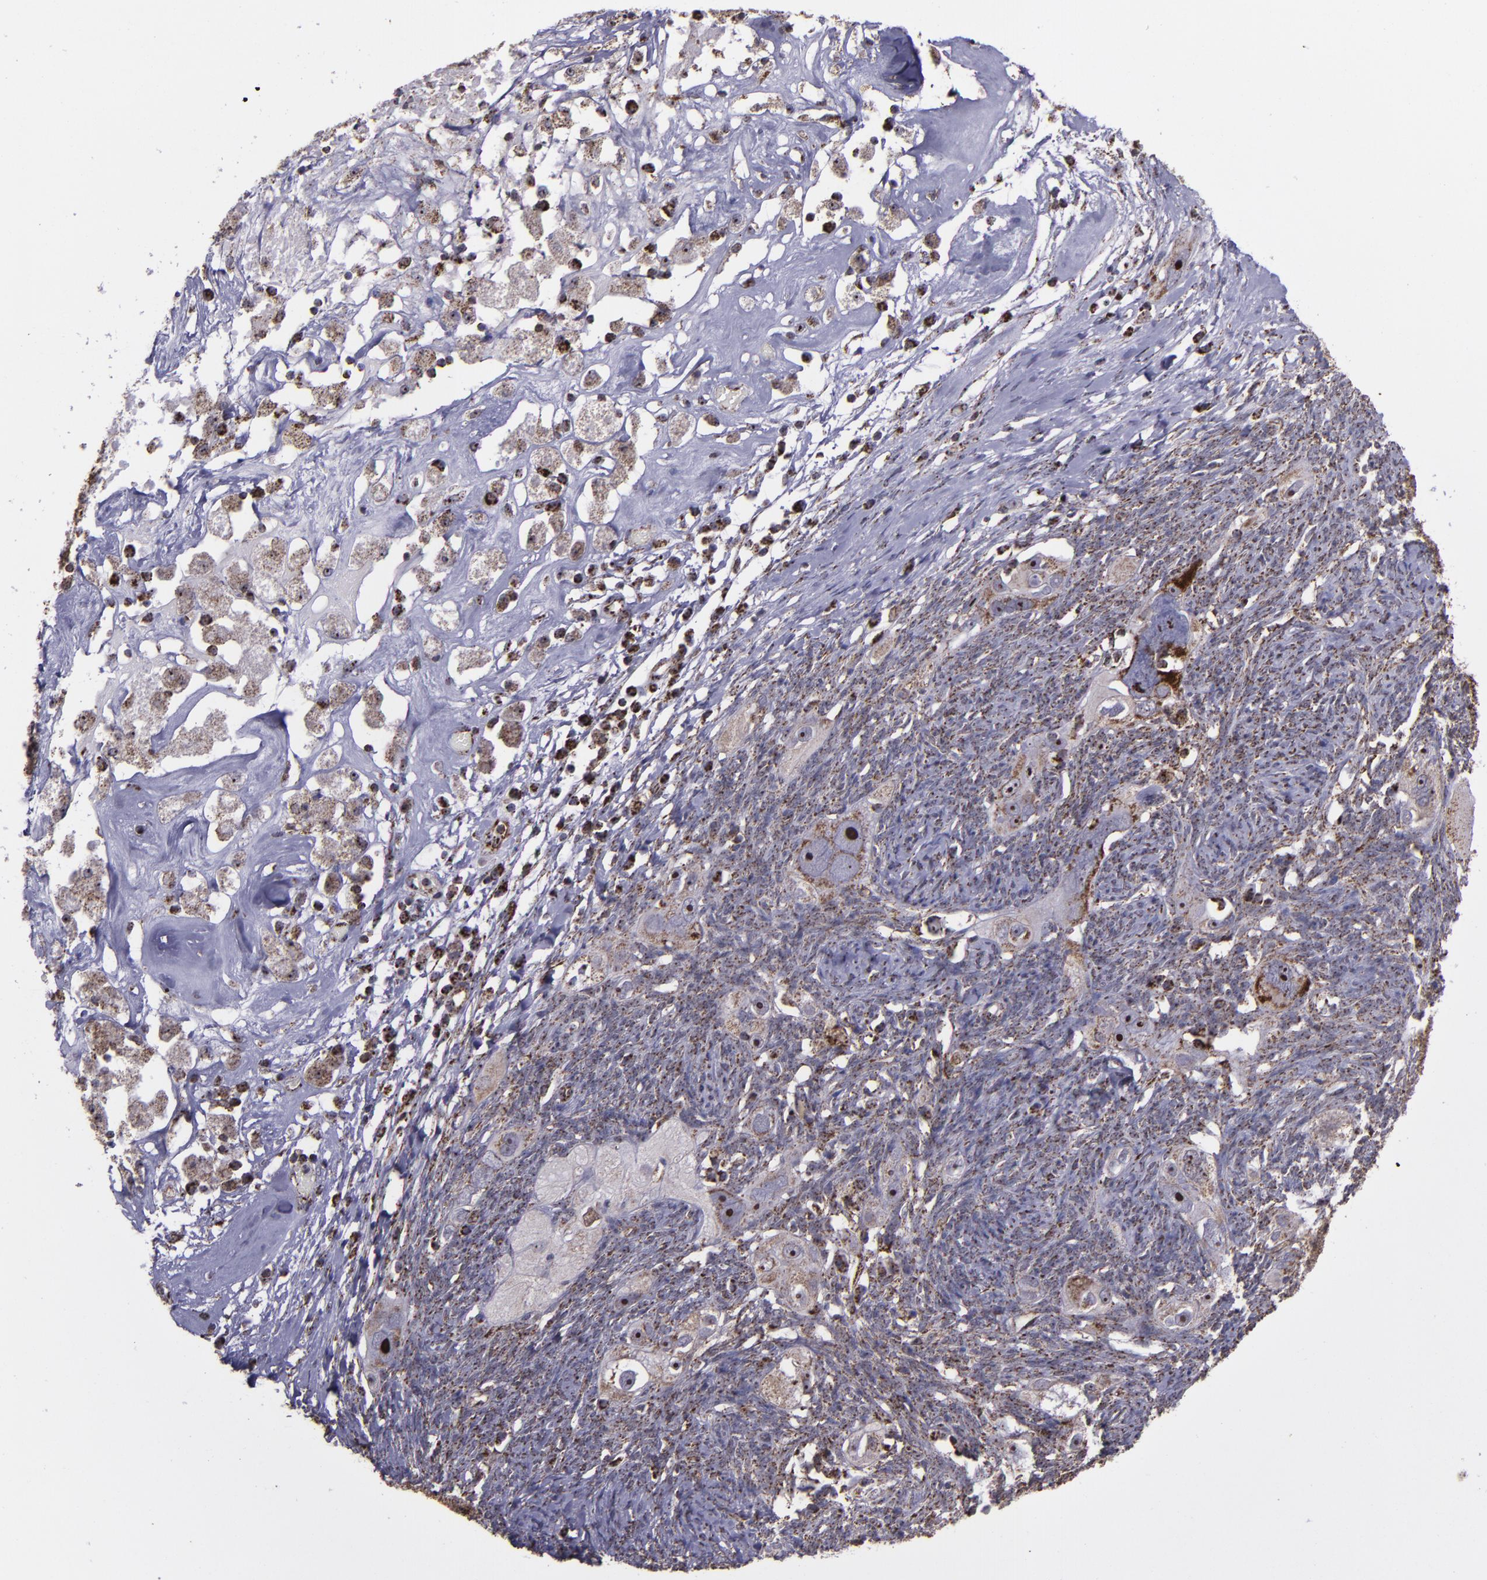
{"staining": {"intensity": "moderate", "quantity": "25%-75%", "location": "cytoplasmic/membranous,nuclear"}, "tissue": "ovarian cancer", "cell_type": "Tumor cells", "image_type": "cancer", "snomed": [{"axis": "morphology", "description": "Normal tissue, NOS"}, {"axis": "morphology", "description": "Cystadenocarcinoma, serous, NOS"}, {"axis": "topography", "description": "Ovary"}], "caption": "Ovarian cancer tissue shows moderate cytoplasmic/membranous and nuclear staining in about 25%-75% of tumor cells, visualized by immunohistochemistry.", "gene": "LONP1", "patient": {"sex": "female", "age": 62}}